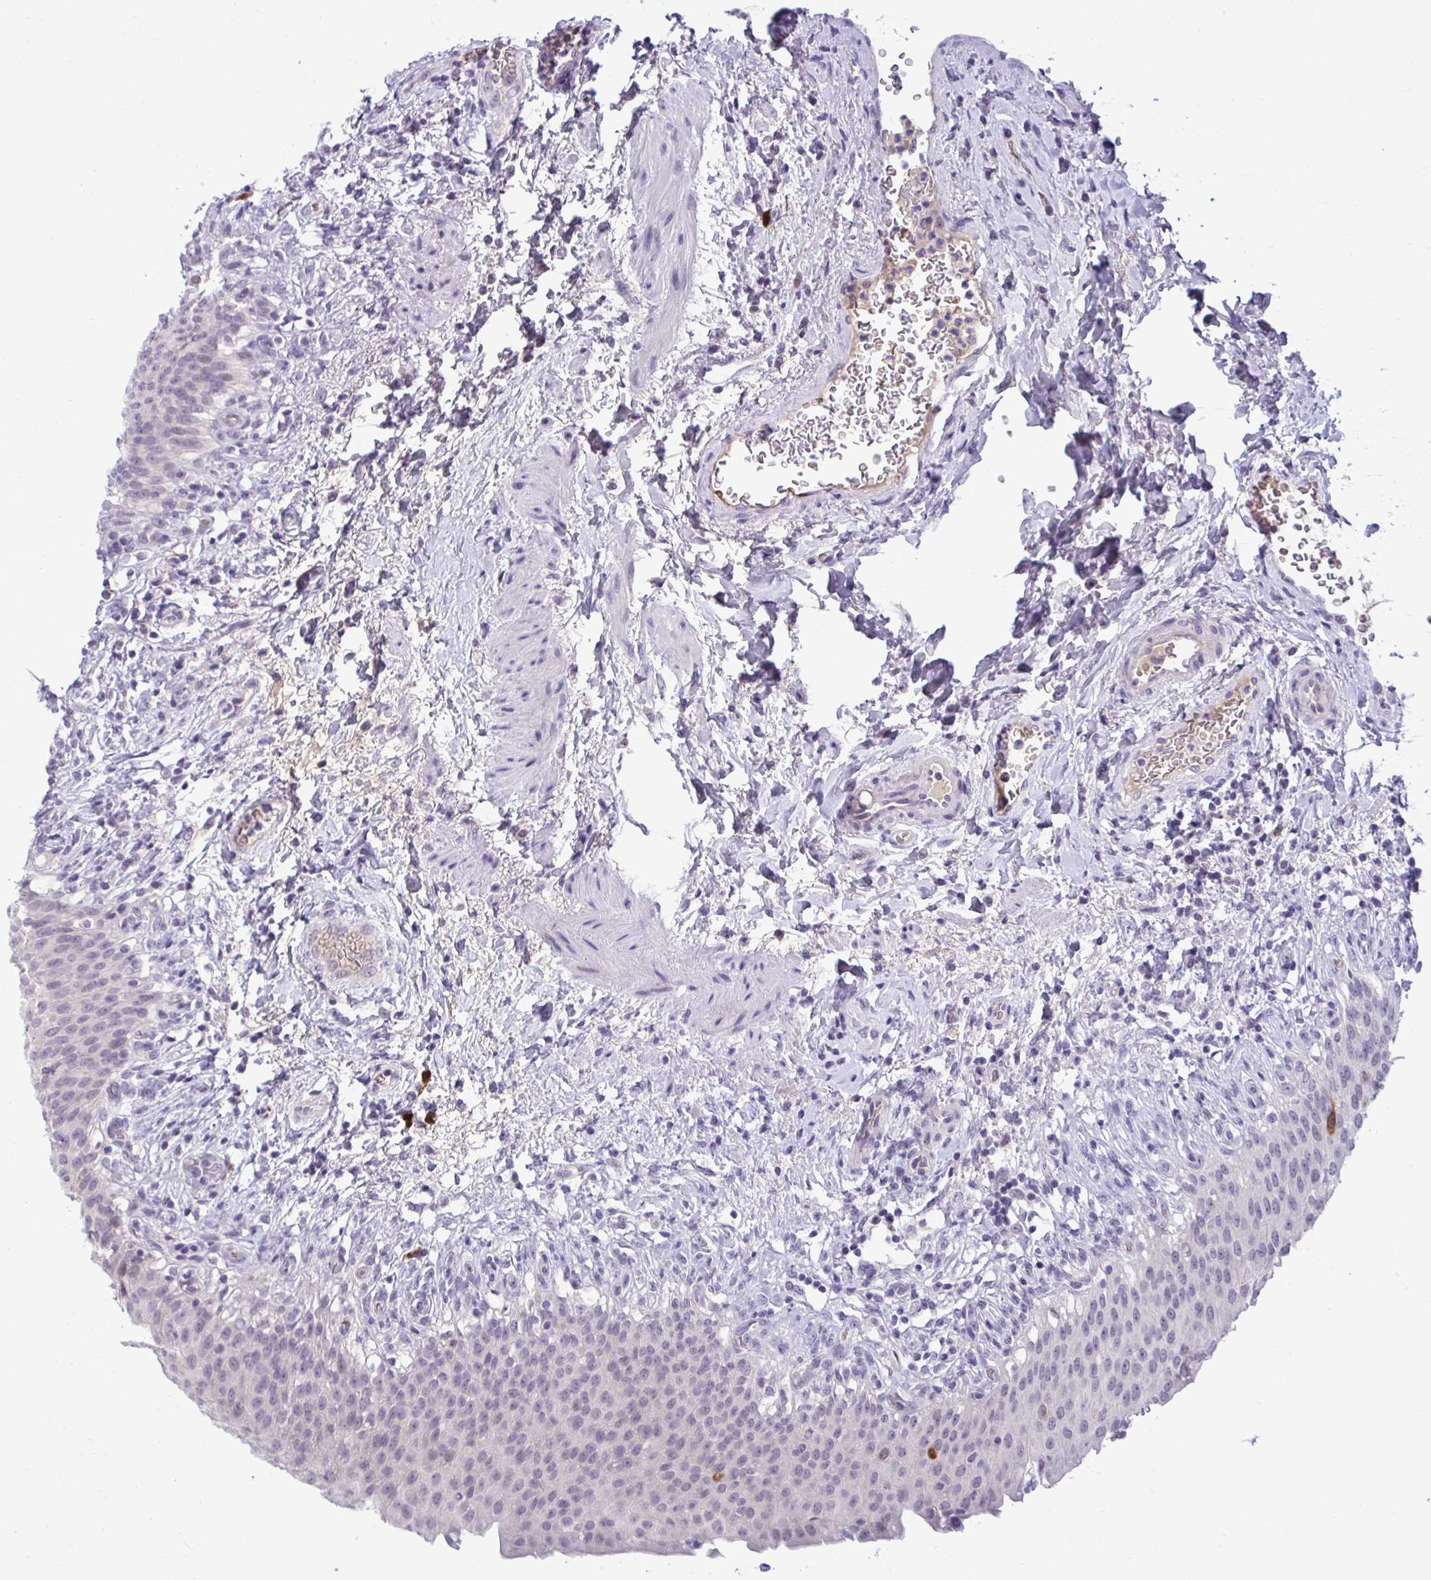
{"staining": {"intensity": "moderate", "quantity": "<25%", "location": "nuclear"}, "tissue": "urinary bladder", "cell_type": "Urothelial cells", "image_type": "normal", "snomed": [{"axis": "morphology", "description": "Normal tissue, NOS"}, {"axis": "topography", "description": "Urinary bladder"}, {"axis": "topography", "description": "Peripheral nerve tissue"}], "caption": "A high-resolution photomicrograph shows immunohistochemistry staining of unremarkable urinary bladder, which displays moderate nuclear staining in about <25% of urothelial cells.", "gene": "CDC20", "patient": {"sex": "female", "age": 60}}